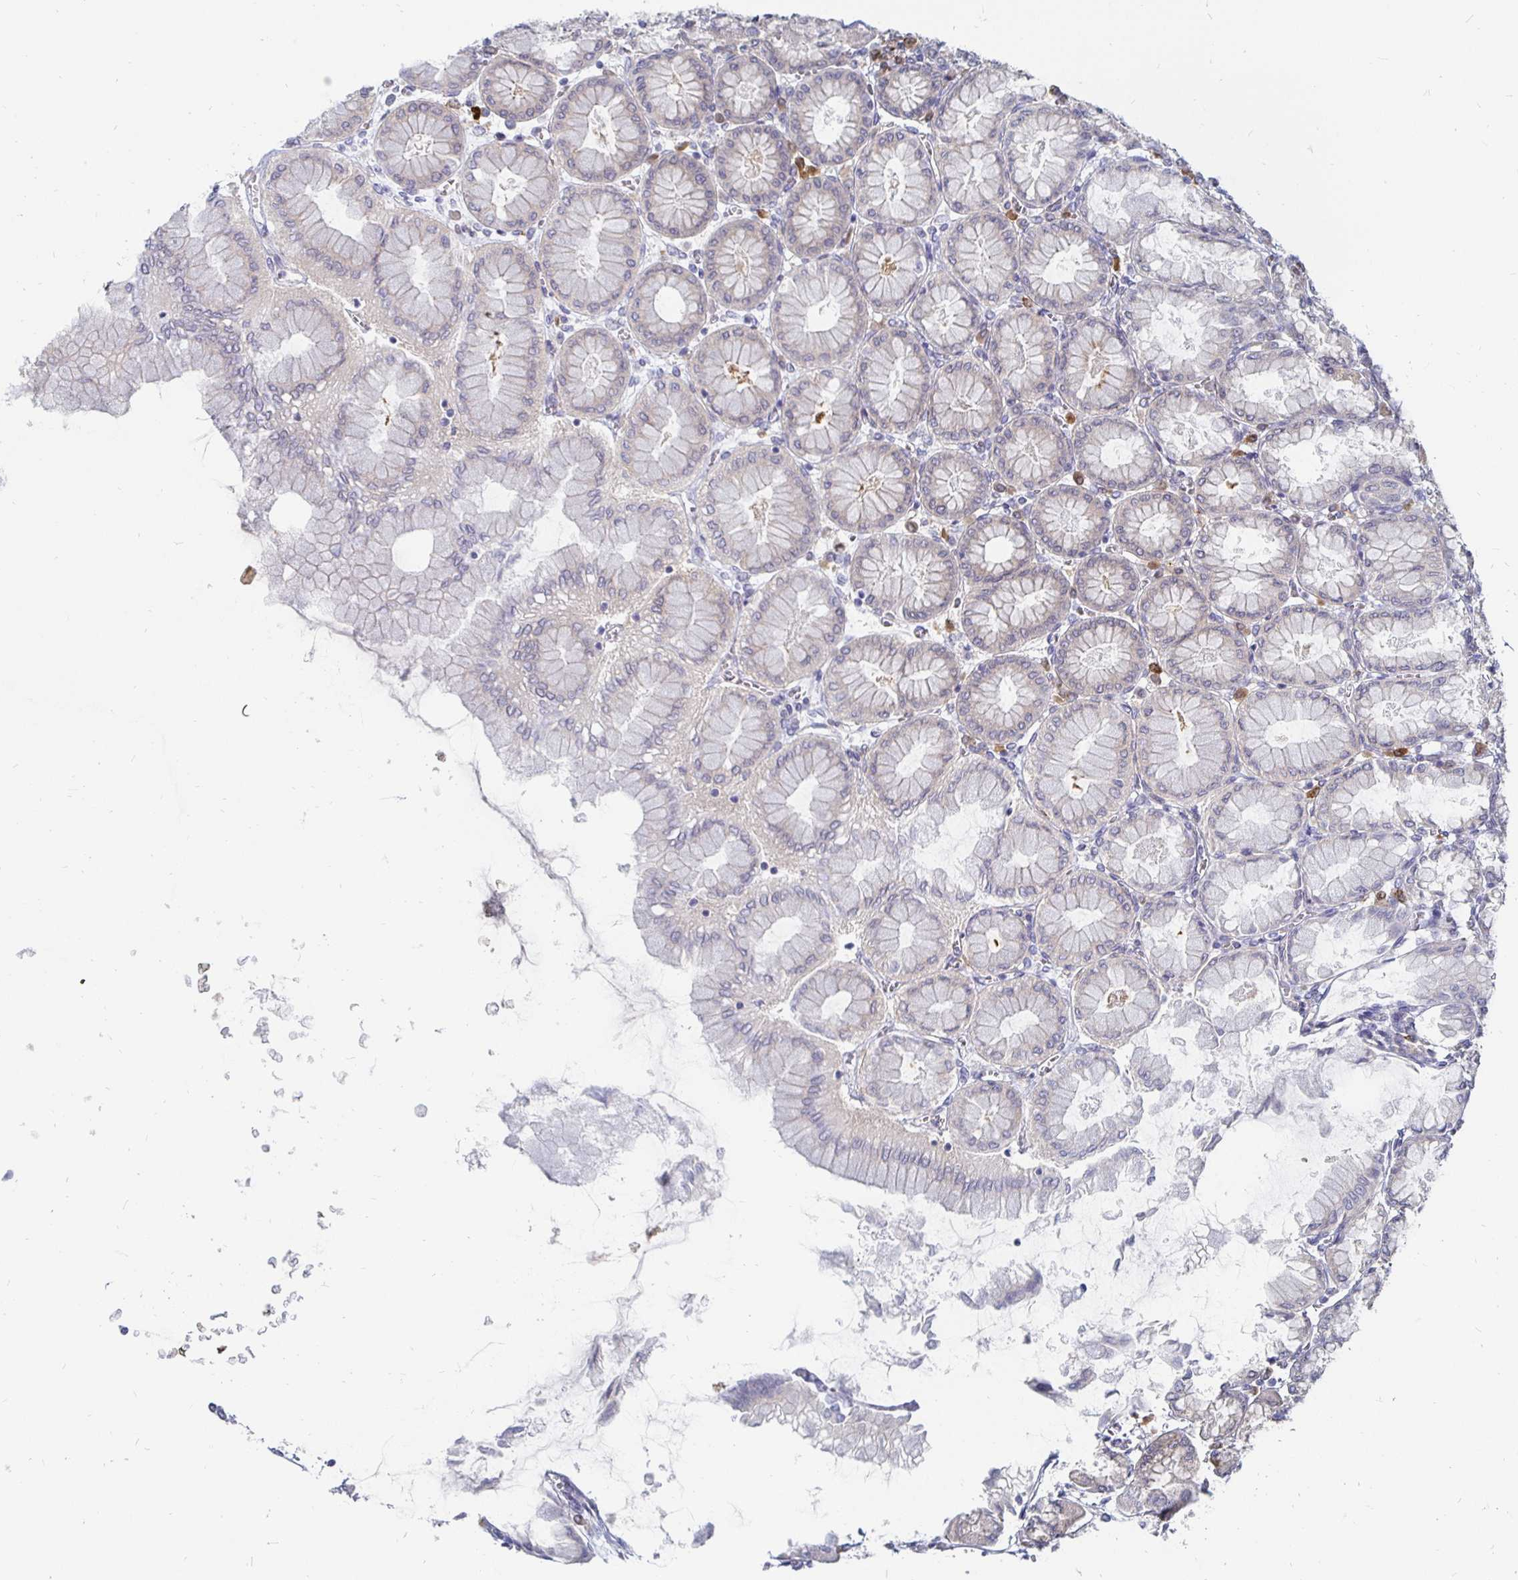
{"staining": {"intensity": "moderate", "quantity": "<25%", "location": "cytoplasmic/membranous"}, "tissue": "stomach", "cell_type": "Glandular cells", "image_type": "normal", "snomed": [{"axis": "morphology", "description": "Normal tissue, NOS"}, {"axis": "topography", "description": "Stomach, upper"}], "caption": "Normal stomach reveals moderate cytoplasmic/membranous staining in about <25% of glandular cells, visualized by immunohistochemistry.", "gene": "CCDC85A", "patient": {"sex": "female", "age": 56}}